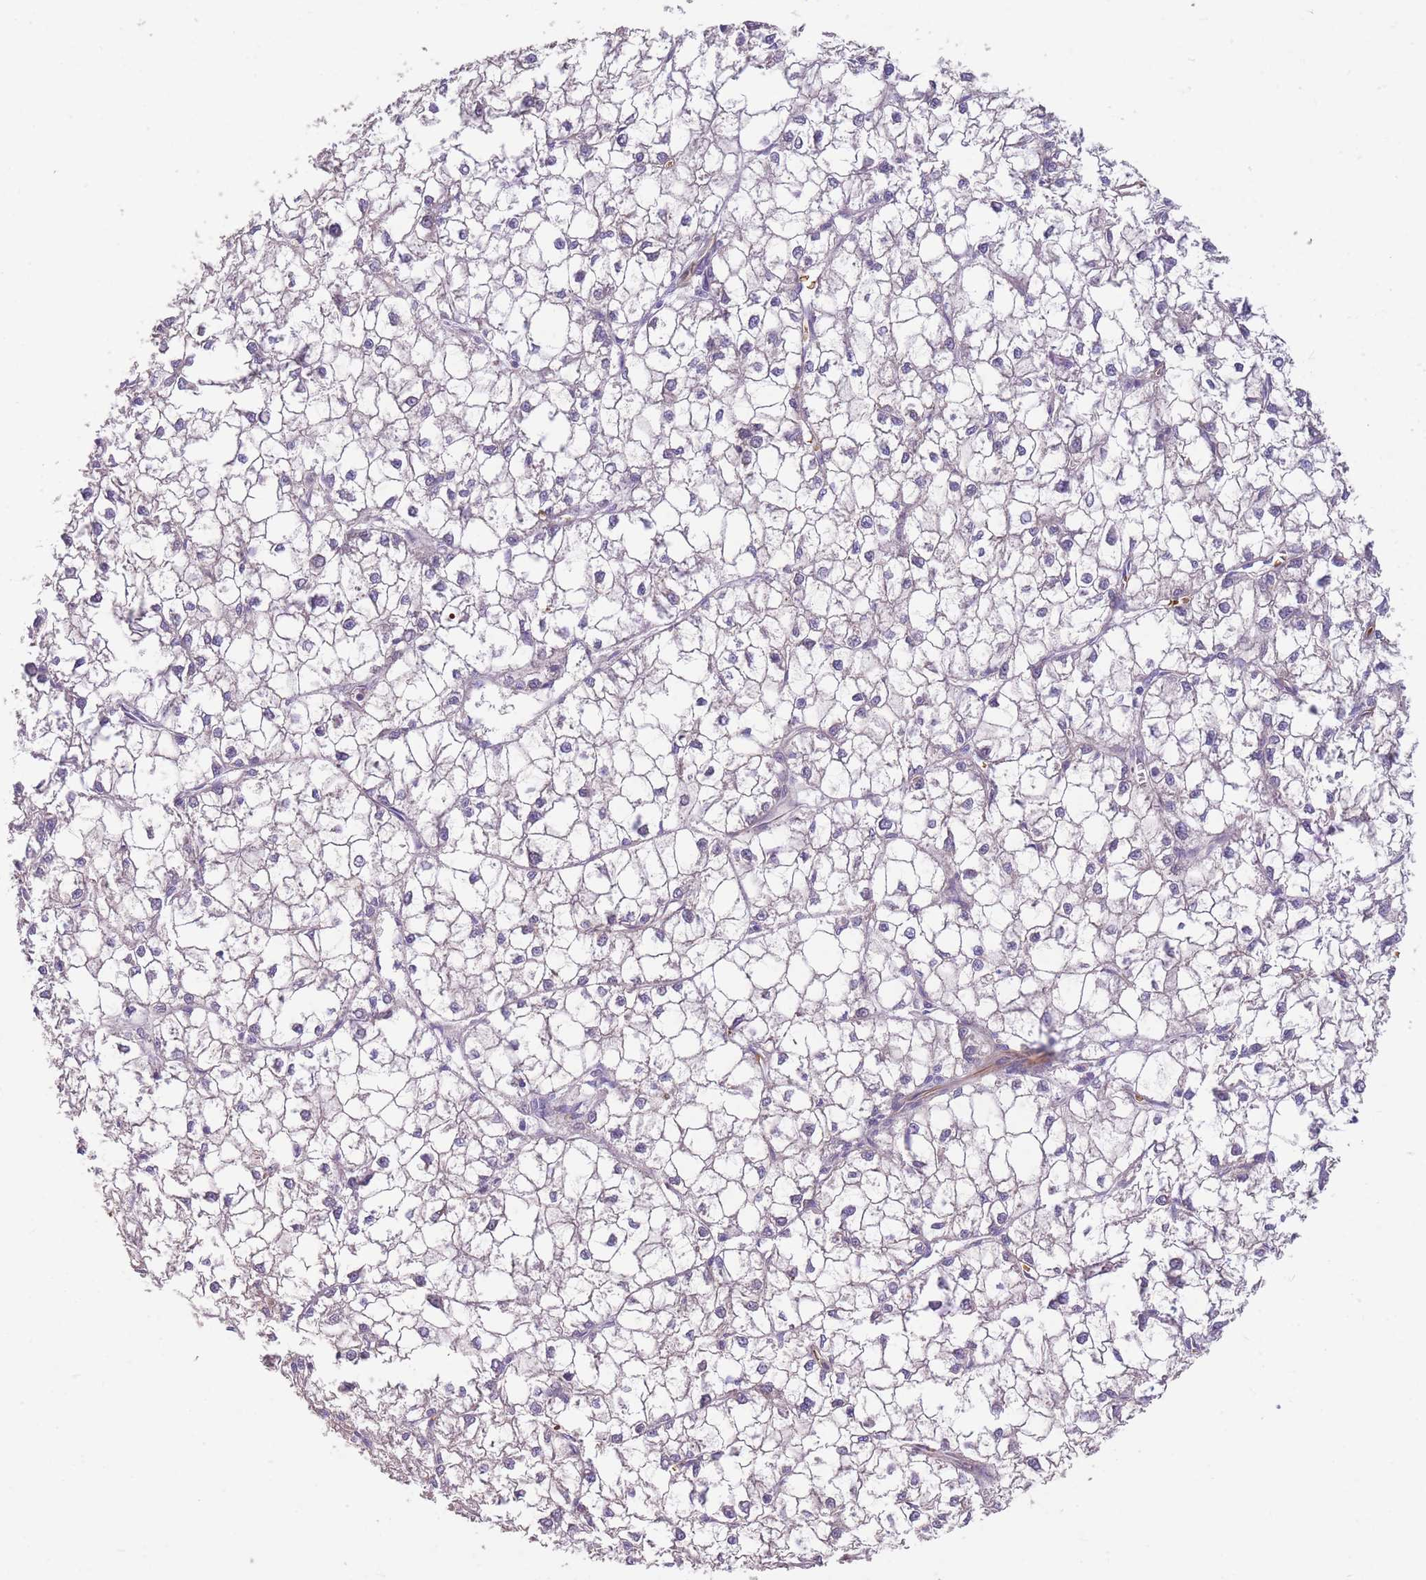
{"staining": {"intensity": "negative", "quantity": "none", "location": "none"}, "tissue": "liver cancer", "cell_type": "Tumor cells", "image_type": "cancer", "snomed": [{"axis": "morphology", "description": "Carcinoma, Hepatocellular, NOS"}, {"axis": "topography", "description": "Liver"}], "caption": "Tumor cells are negative for brown protein staining in liver cancer (hepatocellular carcinoma).", "gene": "ANKRD53", "patient": {"sex": "female", "age": 43}}